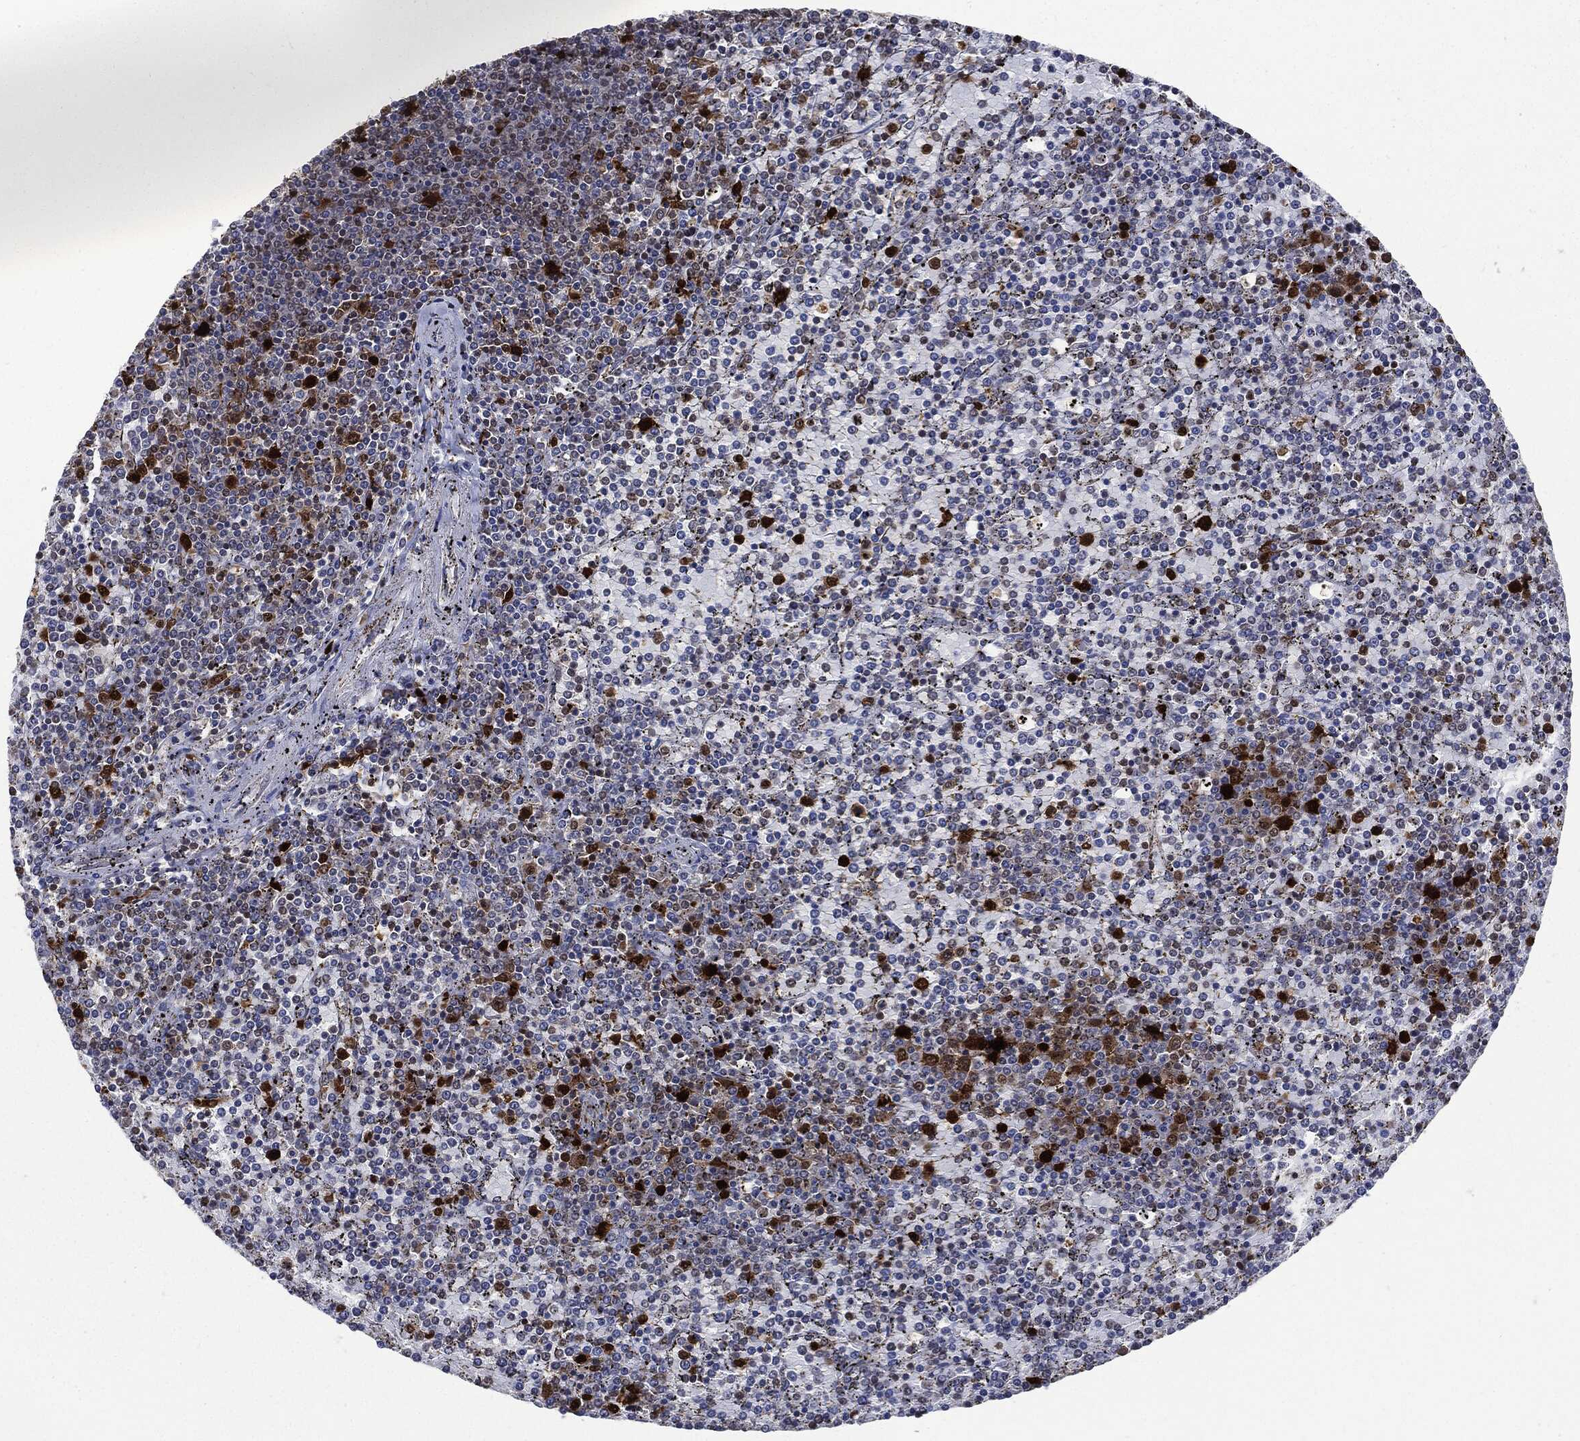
{"staining": {"intensity": "strong", "quantity": "<25%", "location": "nuclear"}, "tissue": "lymphoma", "cell_type": "Tumor cells", "image_type": "cancer", "snomed": [{"axis": "morphology", "description": "Malignant lymphoma, non-Hodgkin's type, Low grade"}, {"axis": "topography", "description": "Spleen"}], "caption": "Lymphoma stained with a protein marker exhibits strong staining in tumor cells.", "gene": "PCNA", "patient": {"sex": "female", "age": 77}}